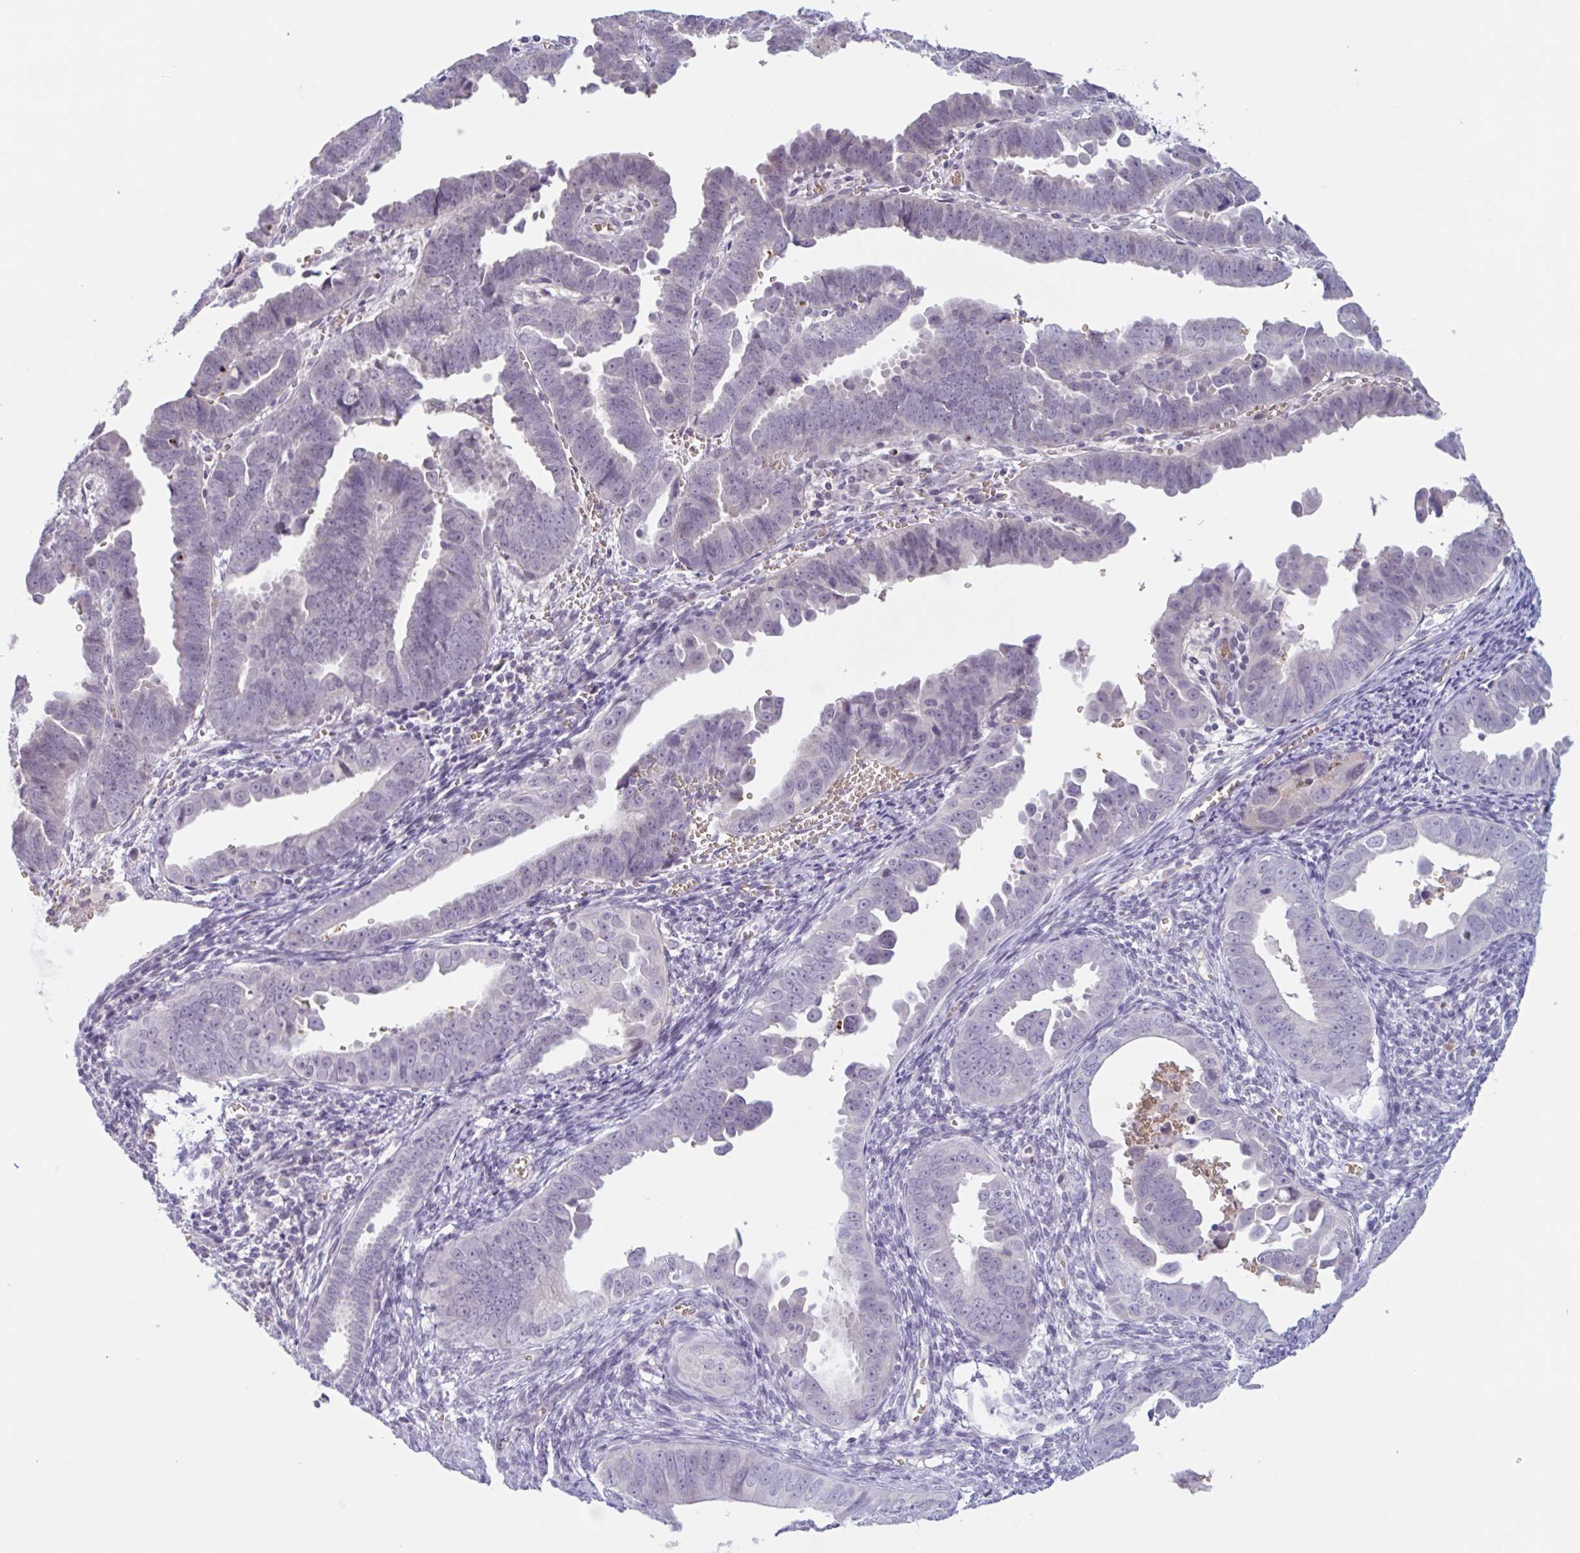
{"staining": {"intensity": "negative", "quantity": "none", "location": "none"}, "tissue": "endometrial cancer", "cell_type": "Tumor cells", "image_type": "cancer", "snomed": [{"axis": "morphology", "description": "Adenocarcinoma, NOS"}, {"axis": "topography", "description": "Endometrium"}], "caption": "IHC image of neoplastic tissue: endometrial cancer stained with DAB (3,3'-diaminobenzidine) displays no significant protein expression in tumor cells.", "gene": "RHAG", "patient": {"sex": "female", "age": 75}}